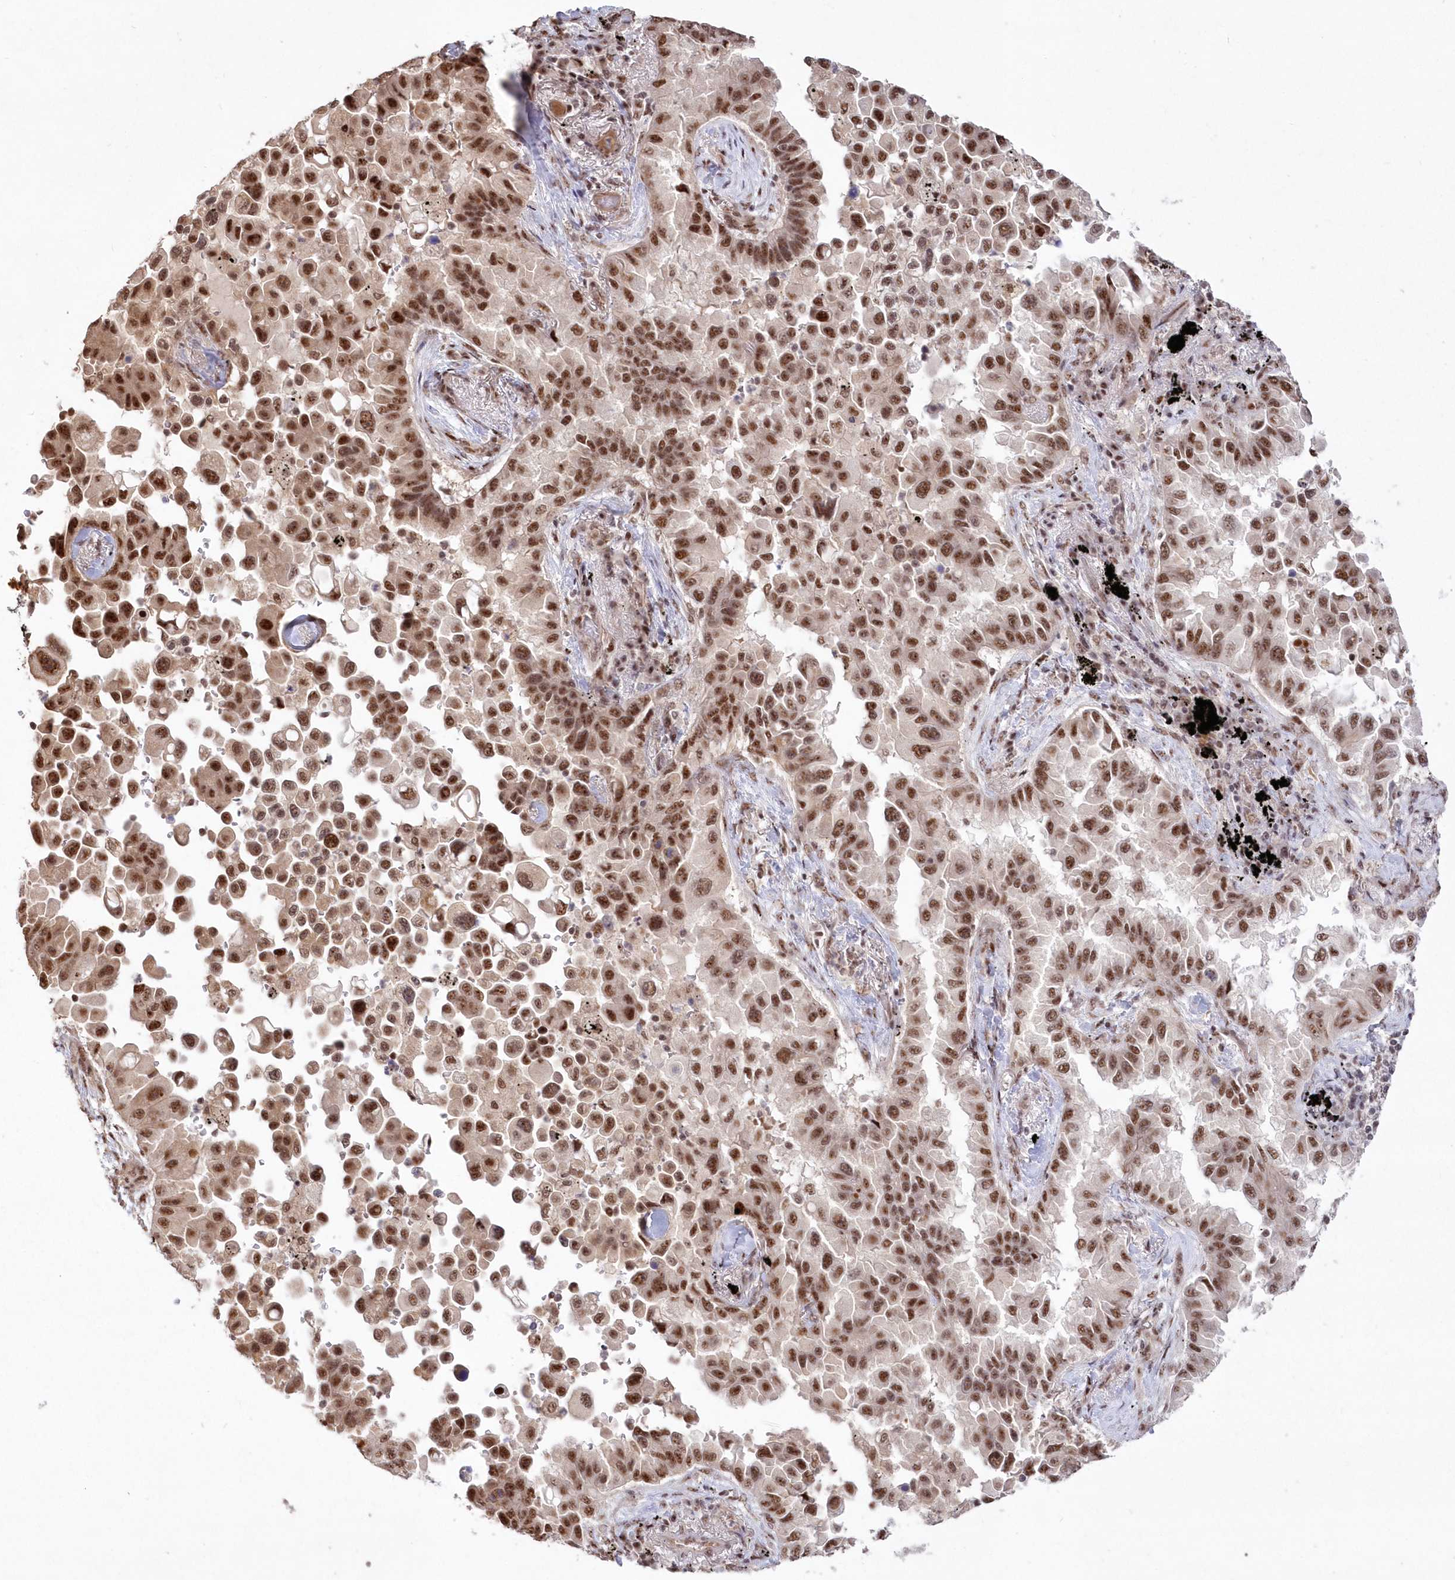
{"staining": {"intensity": "moderate", "quantity": ">75%", "location": "nuclear"}, "tissue": "lung cancer", "cell_type": "Tumor cells", "image_type": "cancer", "snomed": [{"axis": "morphology", "description": "Adenocarcinoma, NOS"}, {"axis": "topography", "description": "Lung"}], "caption": "Brown immunohistochemical staining in lung cancer (adenocarcinoma) displays moderate nuclear staining in approximately >75% of tumor cells.", "gene": "WBP1L", "patient": {"sex": "female", "age": 67}}